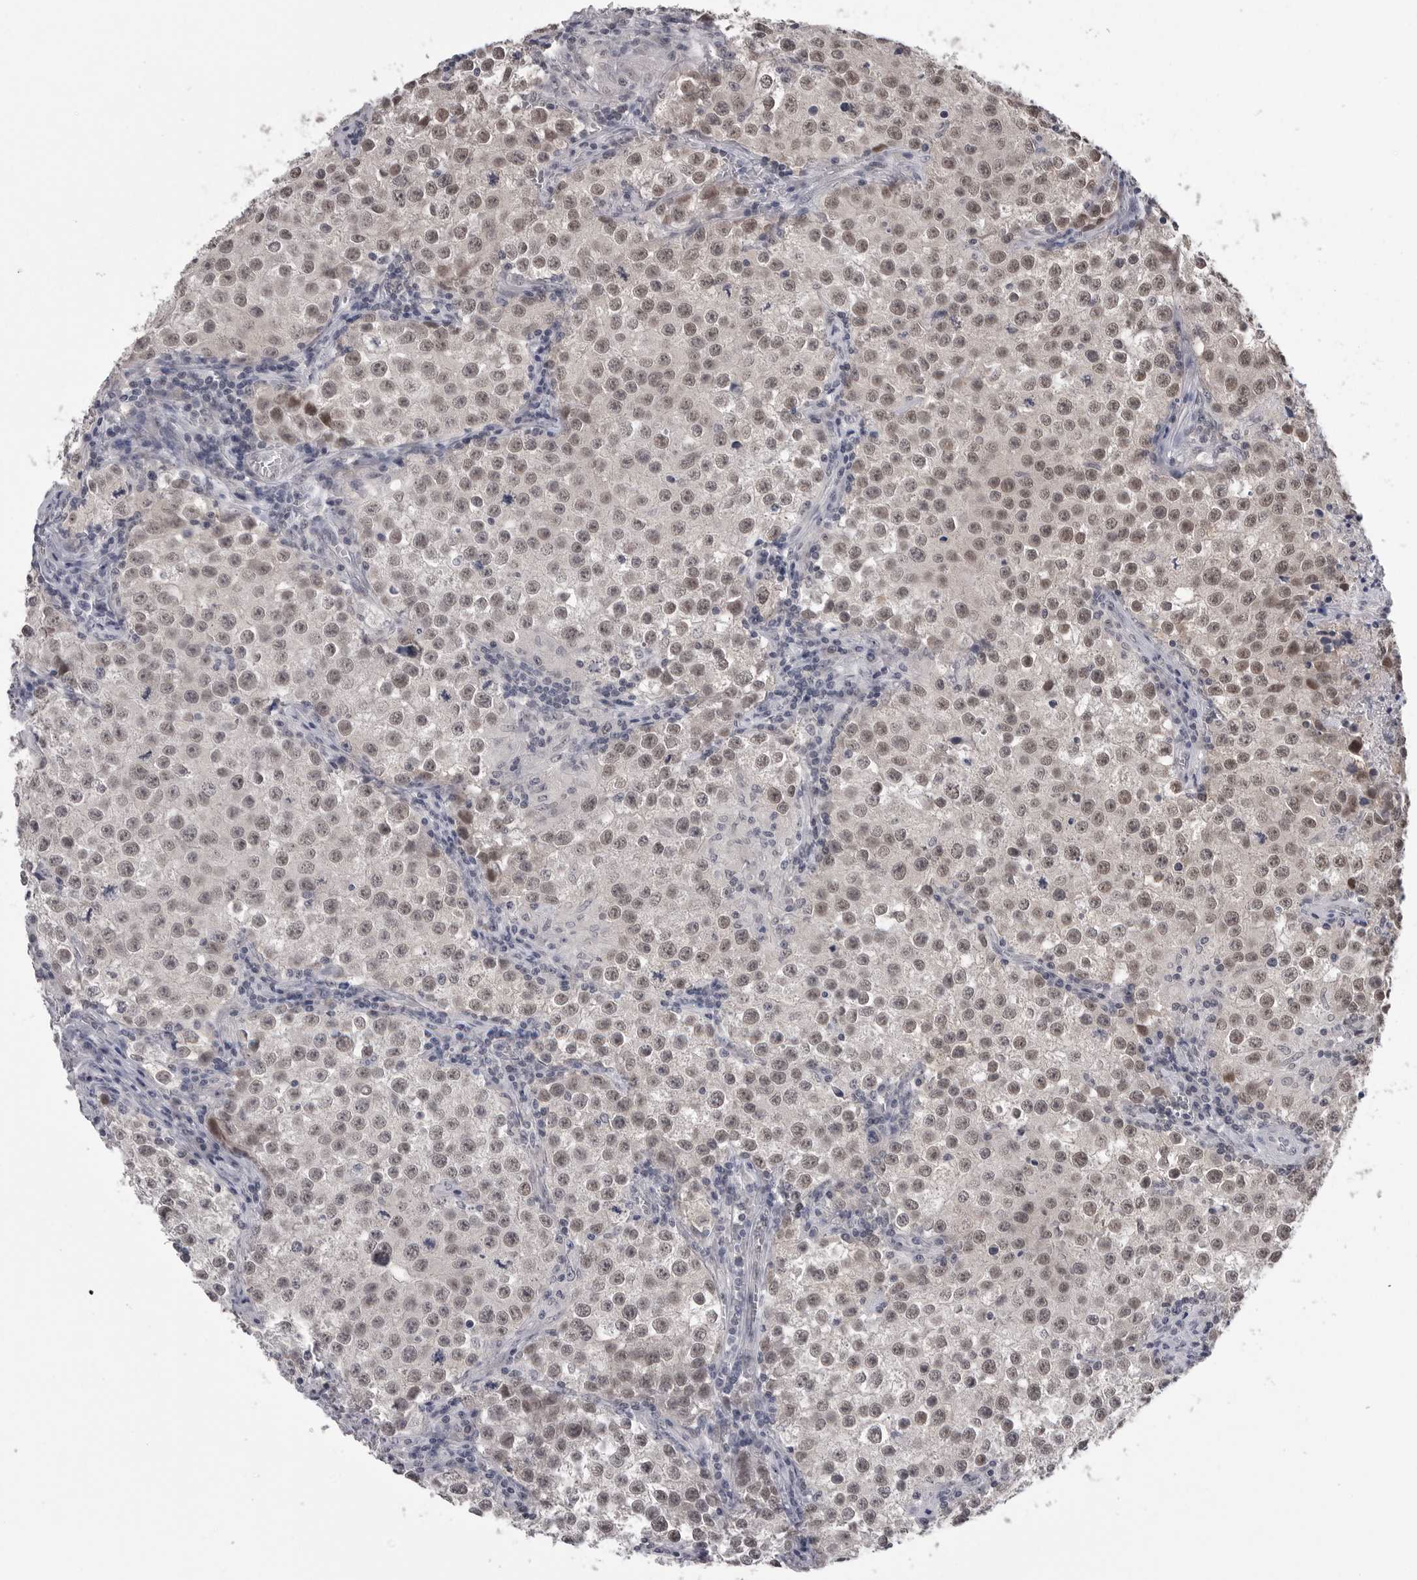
{"staining": {"intensity": "moderate", "quantity": ">75%", "location": "nuclear"}, "tissue": "testis cancer", "cell_type": "Tumor cells", "image_type": "cancer", "snomed": [{"axis": "morphology", "description": "Seminoma, NOS"}, {"axis": "morphology", "description": "Carcinoma, Embryonal, NOS"}, {"axis": "topography", "description": "Testis"}], "caption": "IHC of human testis cancer (seminoma) shows medium levels of moderate nuclear positivity in about >75% of tumor cells. (IHC, brightfield microscopy, high magnification).", "gene": "DLG2", "patient": {"sex": "male", "age": 43}}